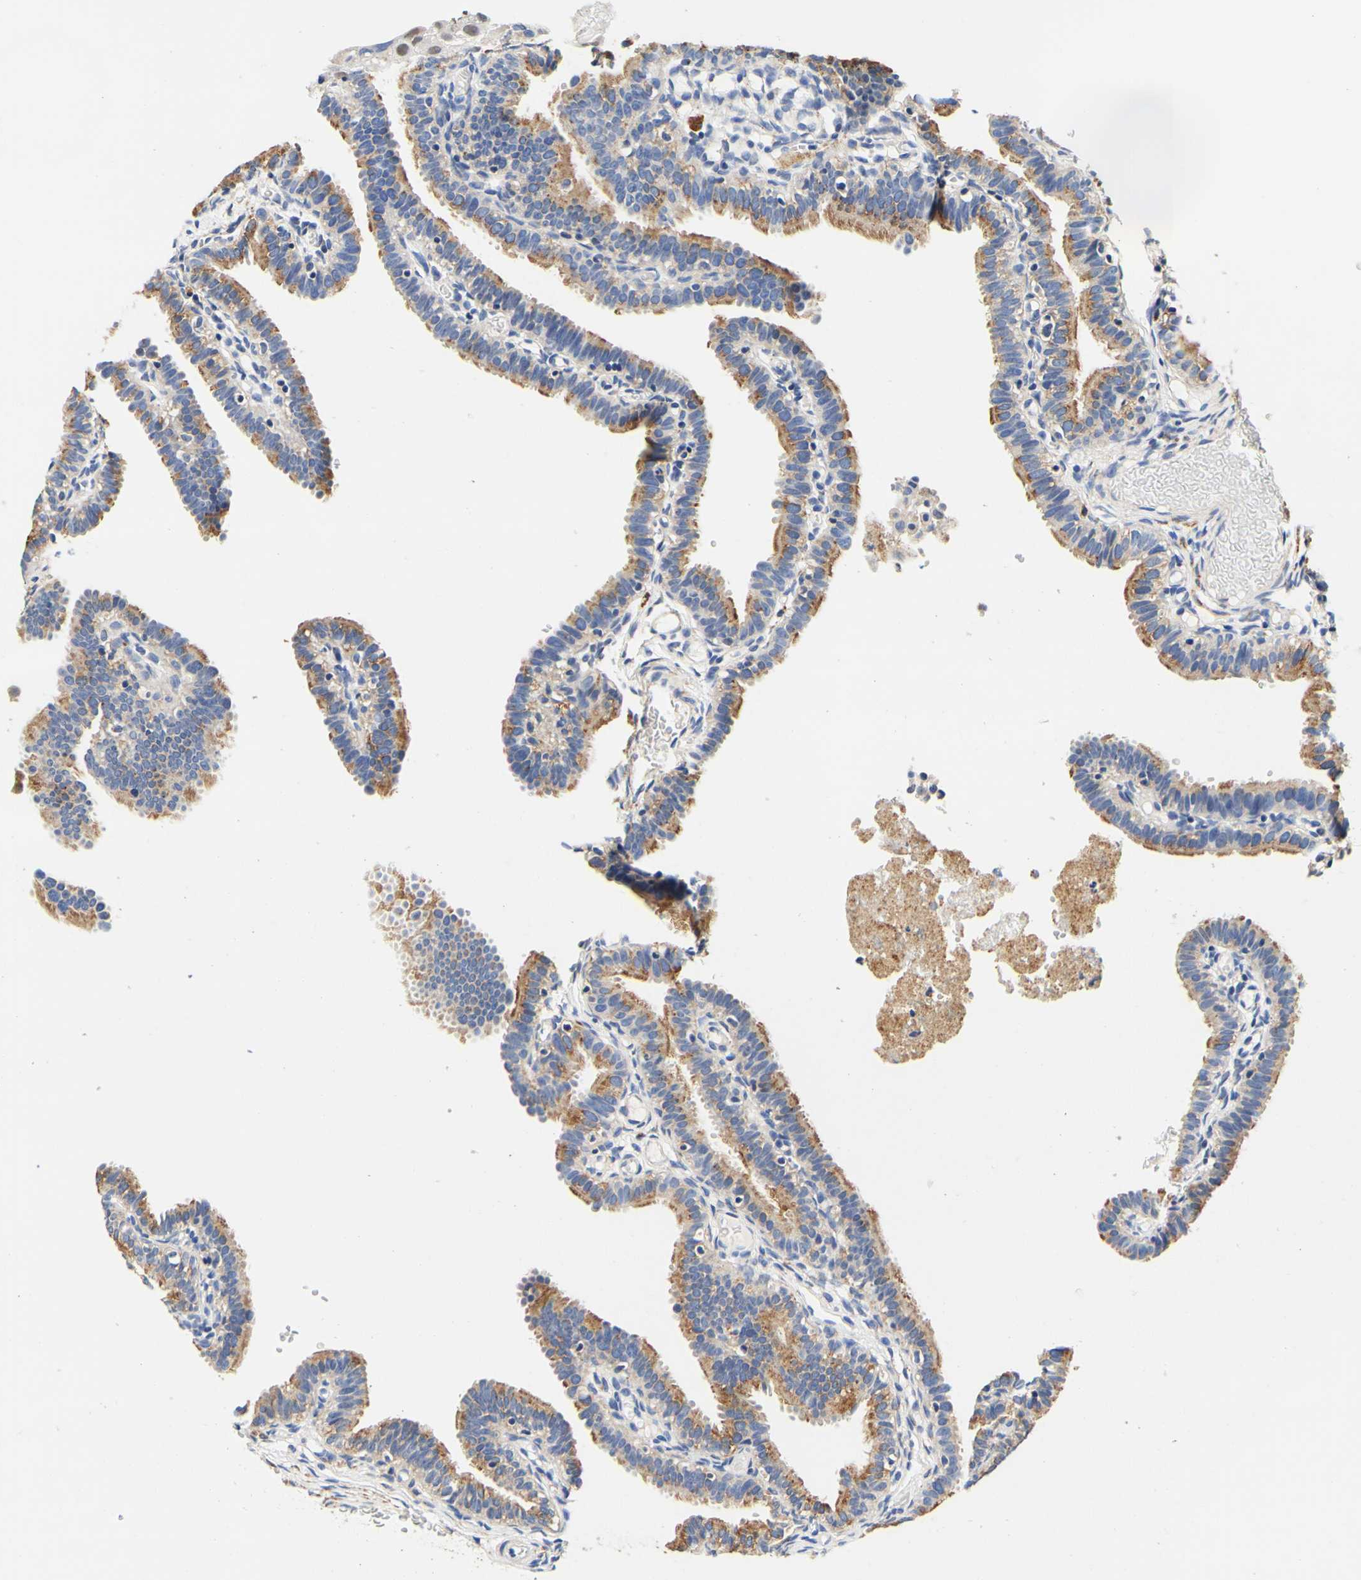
{"staining": {"intensity": "moderate", "quantity": "25%-75%", "location": "cytoplasmic/membranous"}, "tissue": "fallopian tube", "cell_type": "Glandular cells", "image_type": "normal", "snomed": [{"axis": "morphology", "description": "Normal tissue, NOS"}, {"axis": "topography", "description": "Fallopian tube"}, {"axis": "topography", "description": "Placenta"}], "caption": "Immunohistochemical staining of normal fallopian tube displays medium levels of moderate cytoplasmic/membranous staining in approximately 25%-75% of glandular cells. The staining is performed using DAB (3,3'-diaminobenzidine) brown chromogen to label protein expression. The nuclei are counter-stained blue using hematoxylin.", "gene": "CAMK4", "patient": {"sex": "female", "age": 34}}